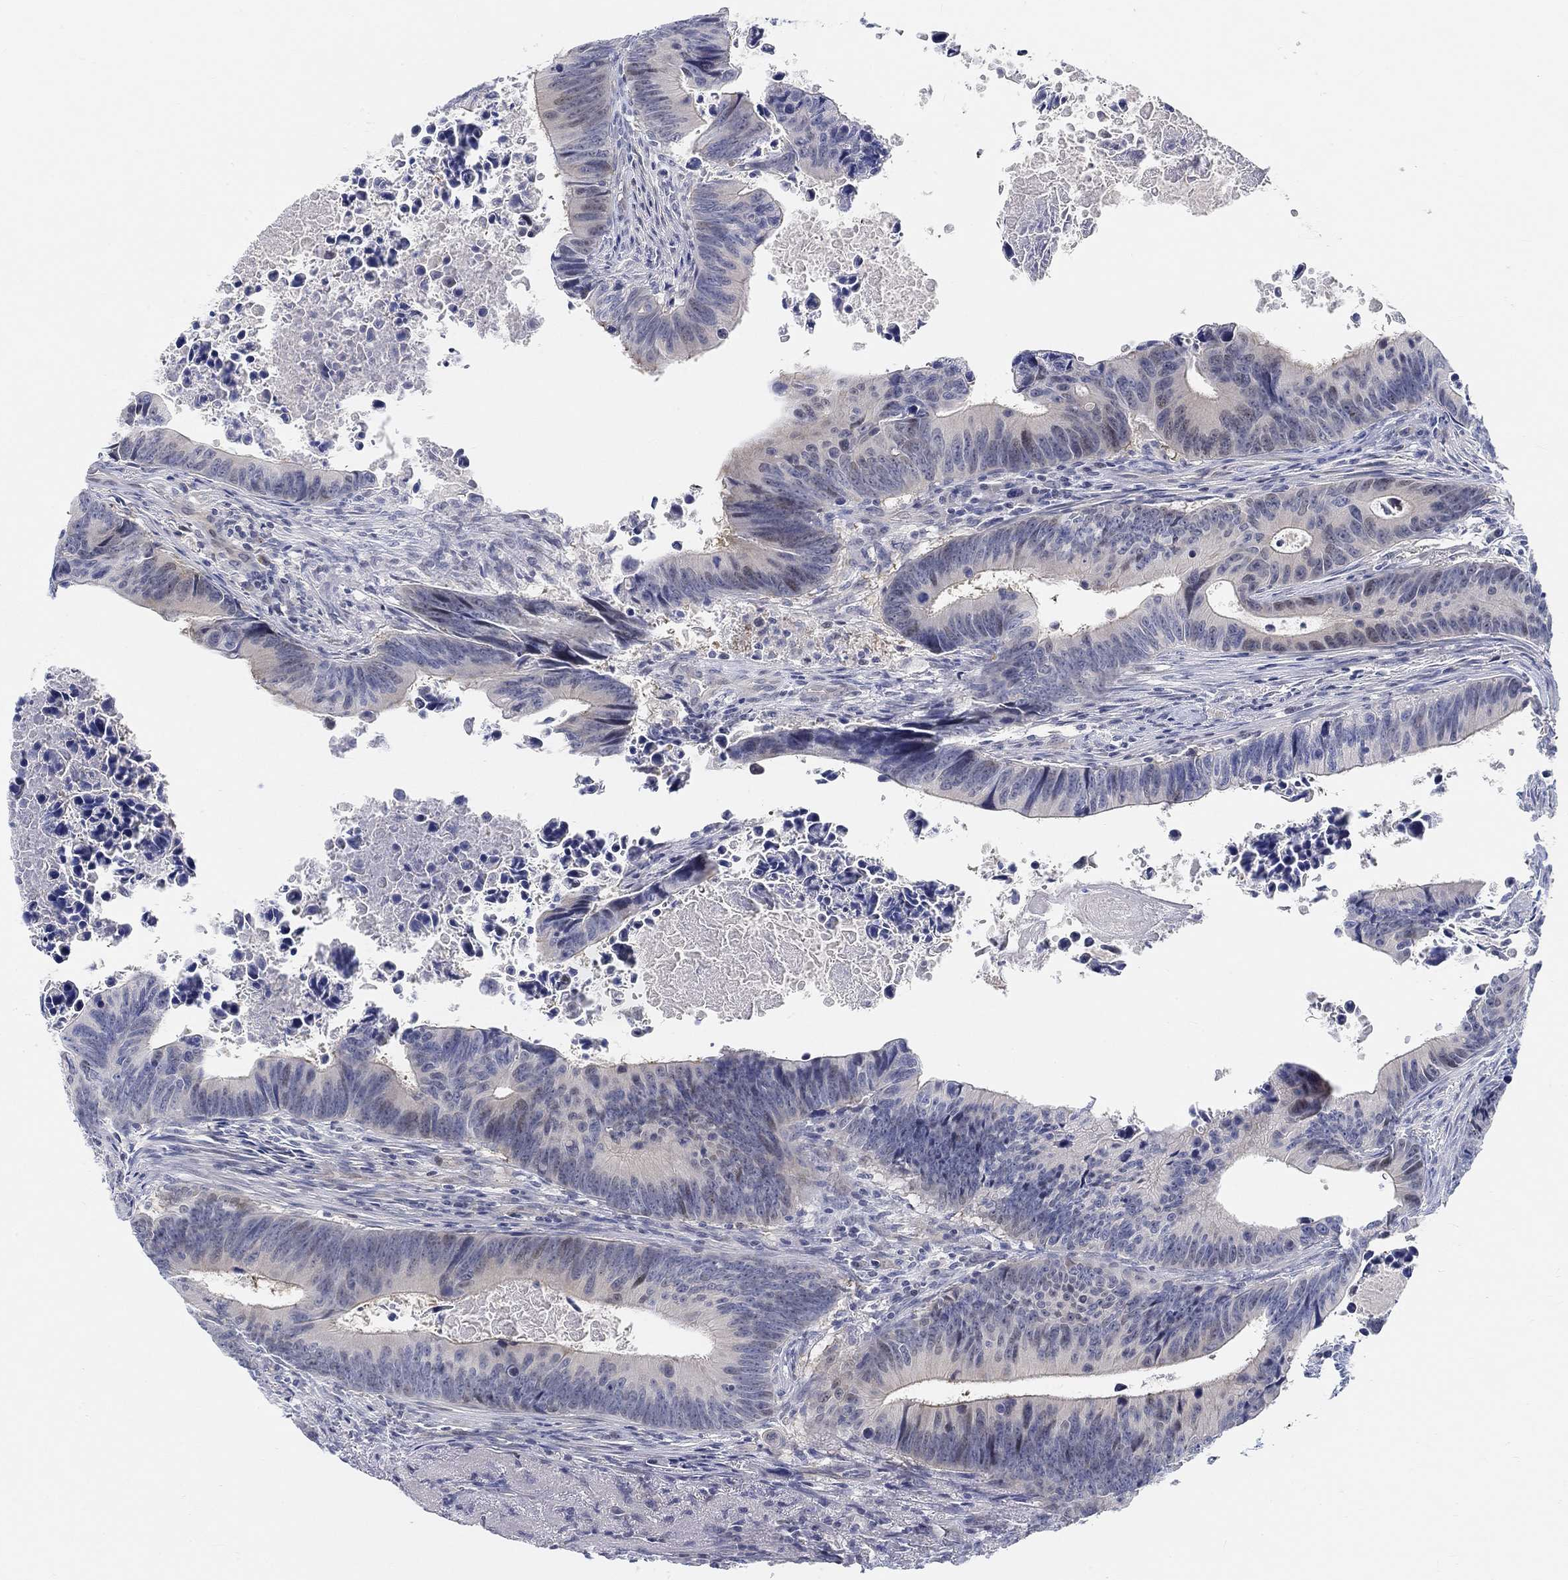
{"staining": {"intensity": "negative", "quantity": "none", "location": "none"}, "tissue": "colorectal cancer", "cell_type": "Tumor cells", "image_type": "cancer", "snomed": [{"axis": "morphology", "description": "Adenocarcinoma, NOS"}, {"axis": "topography", "description": "Colon"}], "caption": "Human colorectal cancer (adenocarcinoma) stained for a protein using immunohistochemistry (IHC) reveals no staining in tumor cells.", "gene": "SNTG2", "patient": {"sex": "female", "age": 87}}